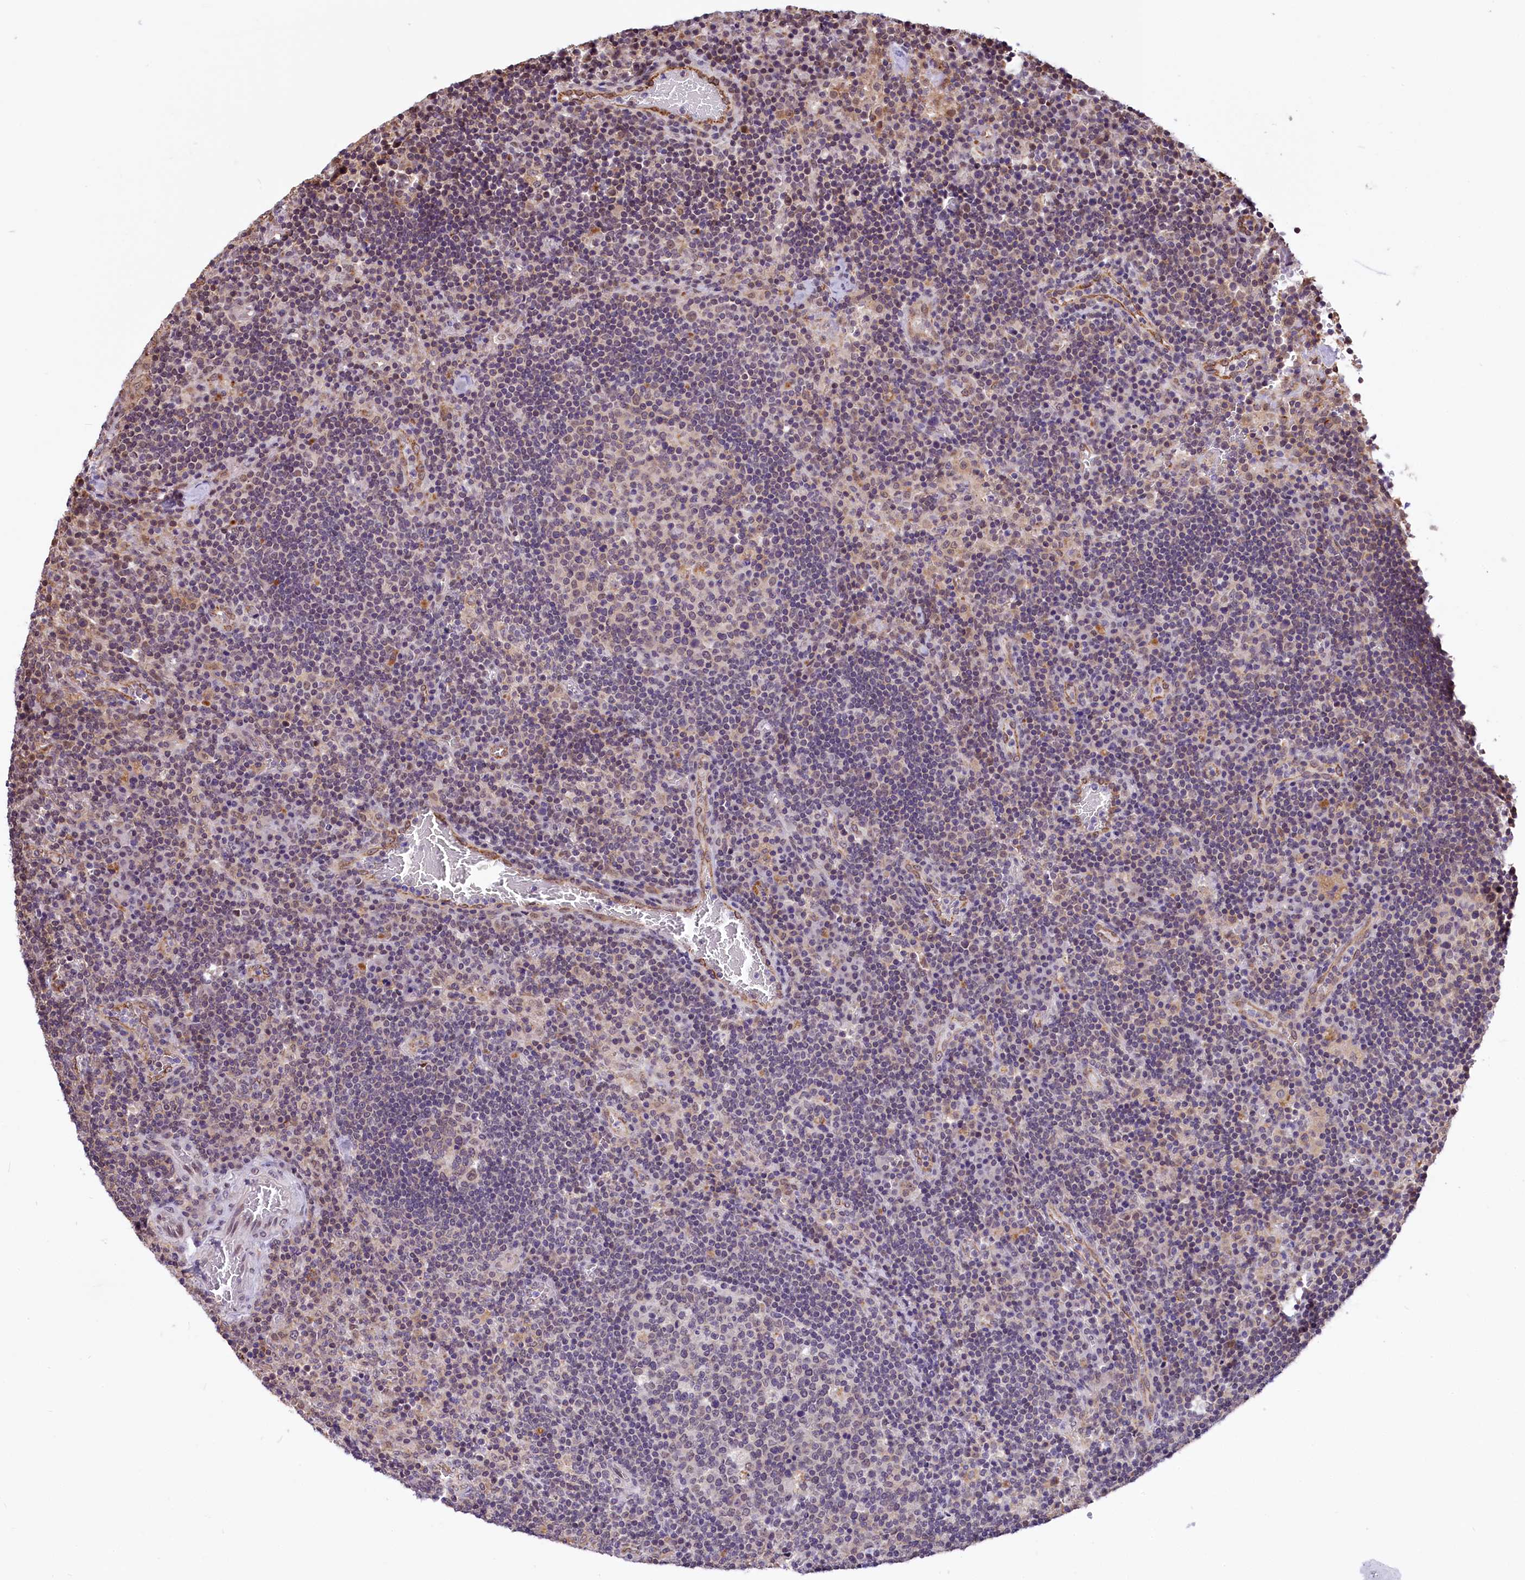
{"staining": {"intensity": "weak", "quantity": "<25%", "location": "cytoplasmic/membranous"}, "tissue": "lymph node", "cell_type": "Germinal center cells", "image_type": "normal", "snomed": [{"axis": "morphology", "description": "Normal tissue, NOS"}, {"axis": "topography", "description": "Lymph node"}], "caption": "A high-resolution image shows immunohistochemistry (IHC) staining of unremarkable lymph node, which demonstrates no significant staining in germinal center cells. (Brightfield microscopy of DAB (3,3'-diaminobenzidine) IHC at high magnification).", "gene": "MRPL54", "patient": {"sex": "male", "age": 58}}